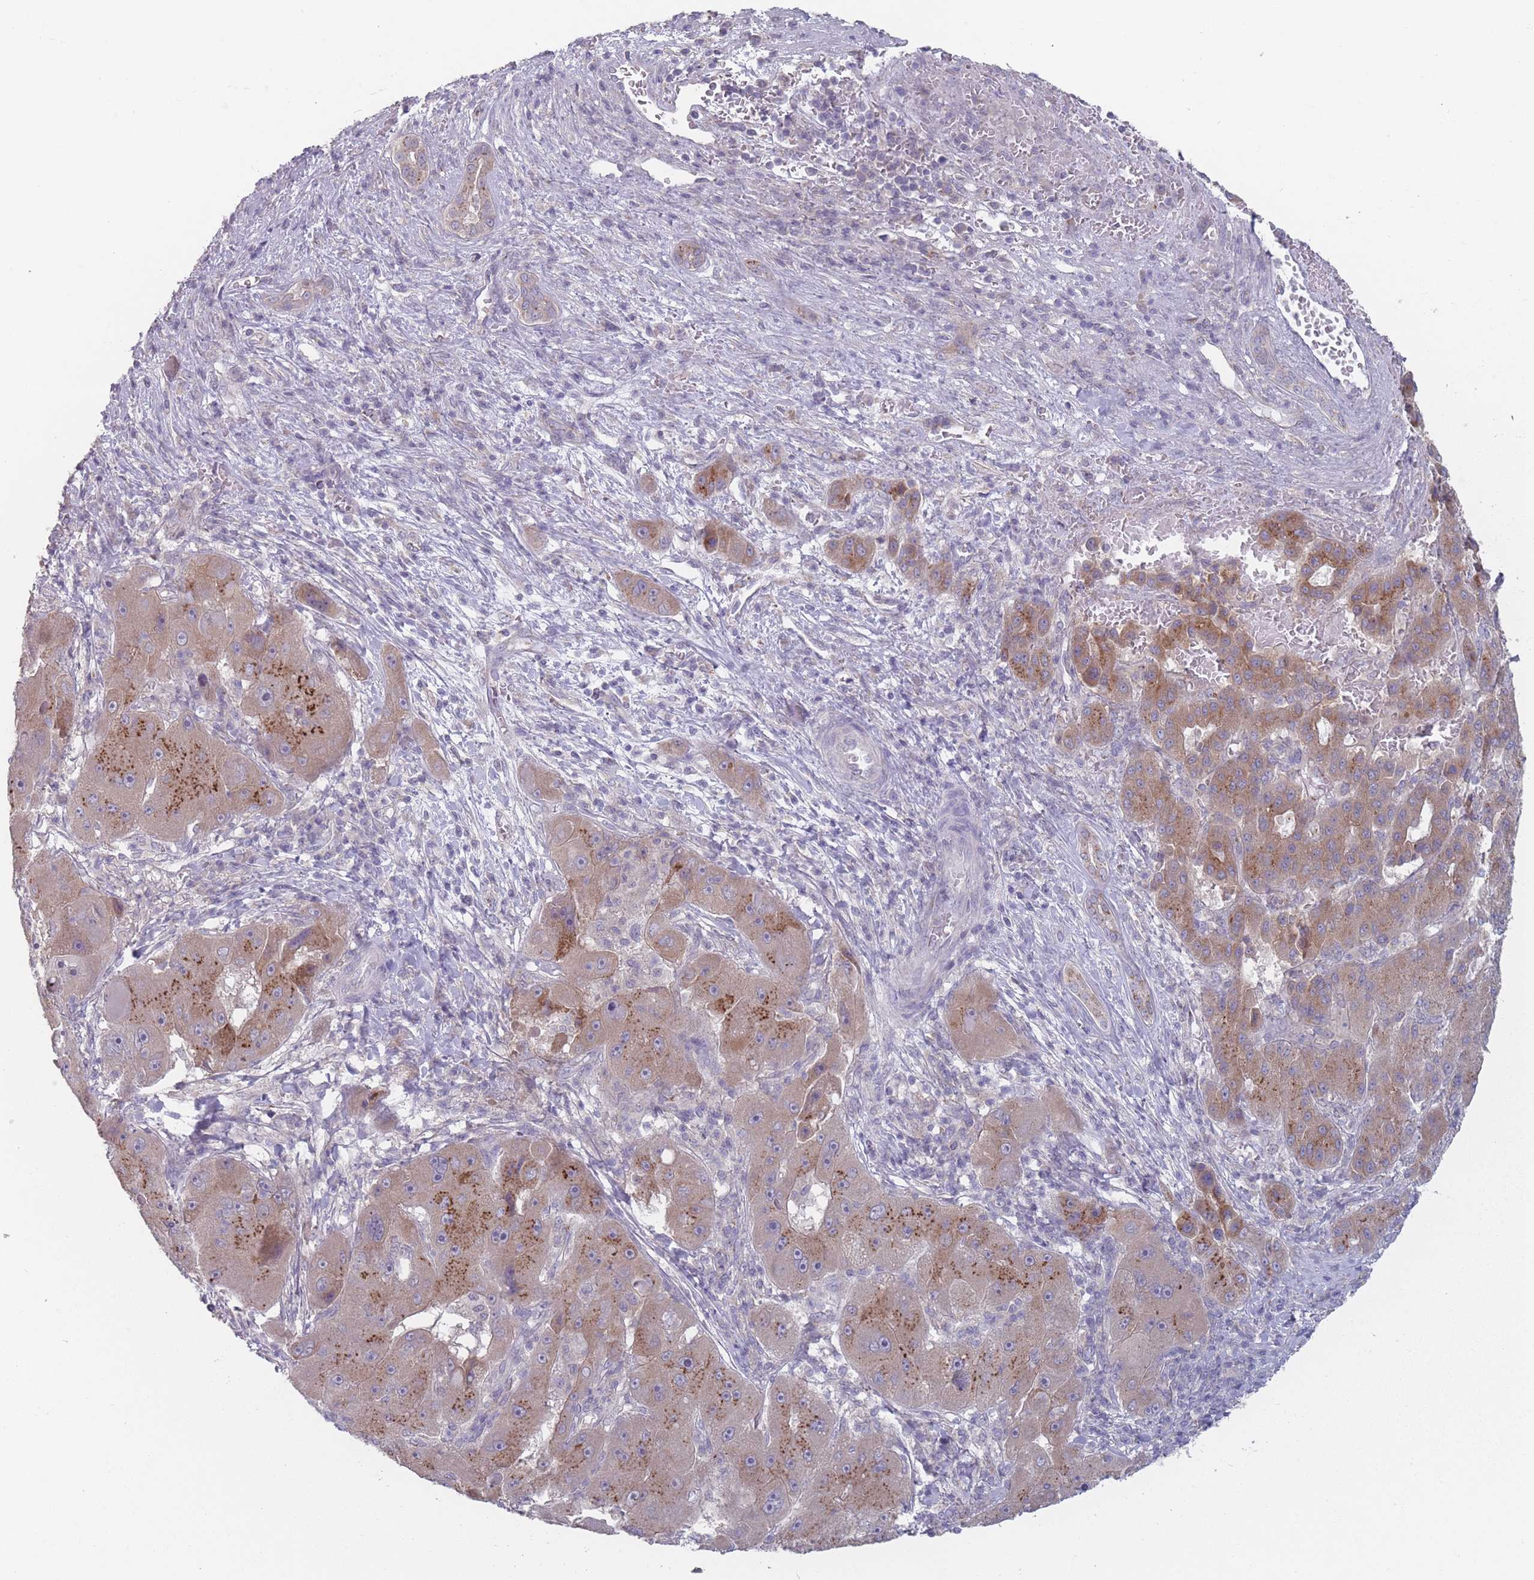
{"staining": {"intensity": "moderate", "quantity": "25%-75%", "location": "cytoplasmic/membranous"}, "tissue": "liver cancer", "cell_type": "Tumor cells", "image_type": "cancer", "snomed": [{"axis": "morphology", "description": "Carcinoma, Hepatocellular, NOS"}, {"axis": "topography", "description": "Liver"}], "caption": "High-magnification brightfield microscopy of liver cancer stained with DAB (brown) and counterstained with hematoxylin (blue). tumor cells exhibit moderate cytoplasmic/membranous staining is identified in about25%-75% of cells.", "gene": "AKAIN1", "patient": {"sex": "male", "age": 76}}